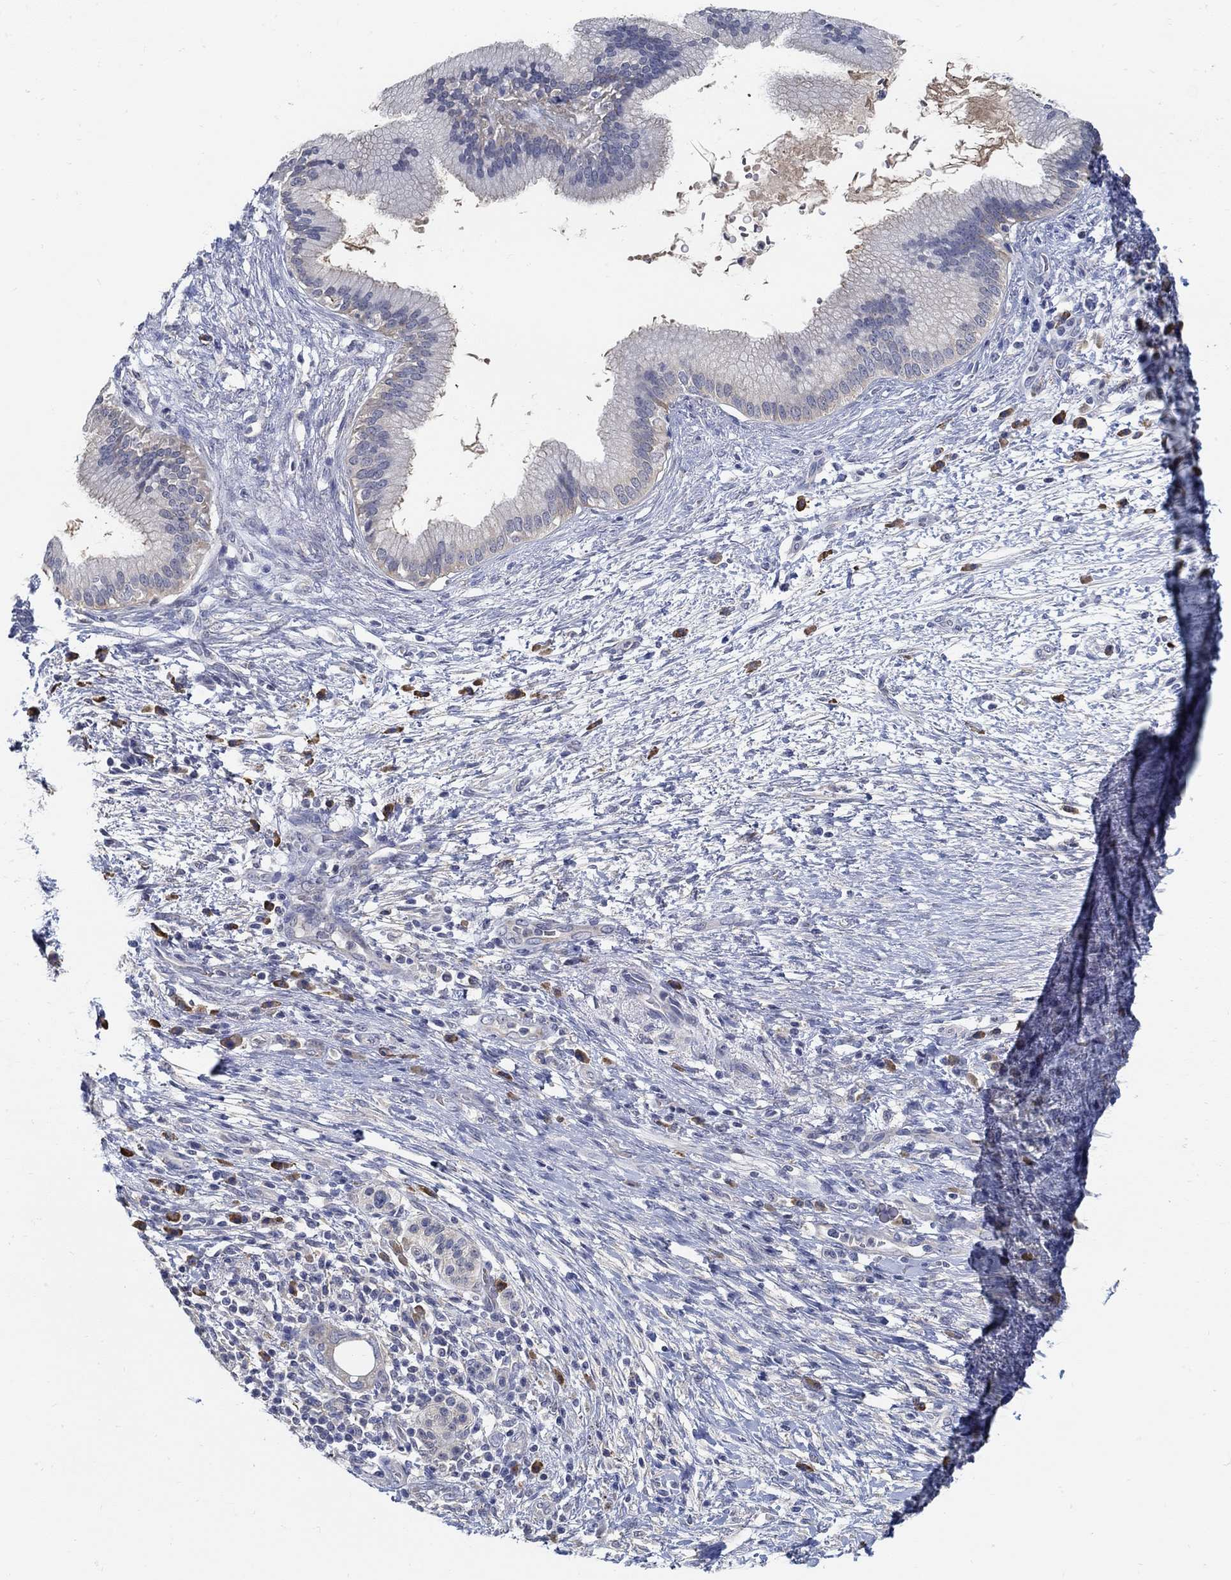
{"staining": {"intensity": "moderate", "quantity": "<25%", "location": "cytoplasmic/membranous"}, "tissue": "pancreatic cancer", "cell_type": "Tumor cells", "image_type": "cancer", "snomed": [{"axis": "morphology", "description": "Adenocarcinoma, NOS"}, {"axis": "topography", "description": "Pancreas"}], "caption": "Human pancreatic cancer stained with a brown dye demonstrates moderate cytoplasmic/membranous positive staining in approximately <25% of tumor cells.", "gene": "PCDH11X", "patient": {"sex": "female", "age": 72}}